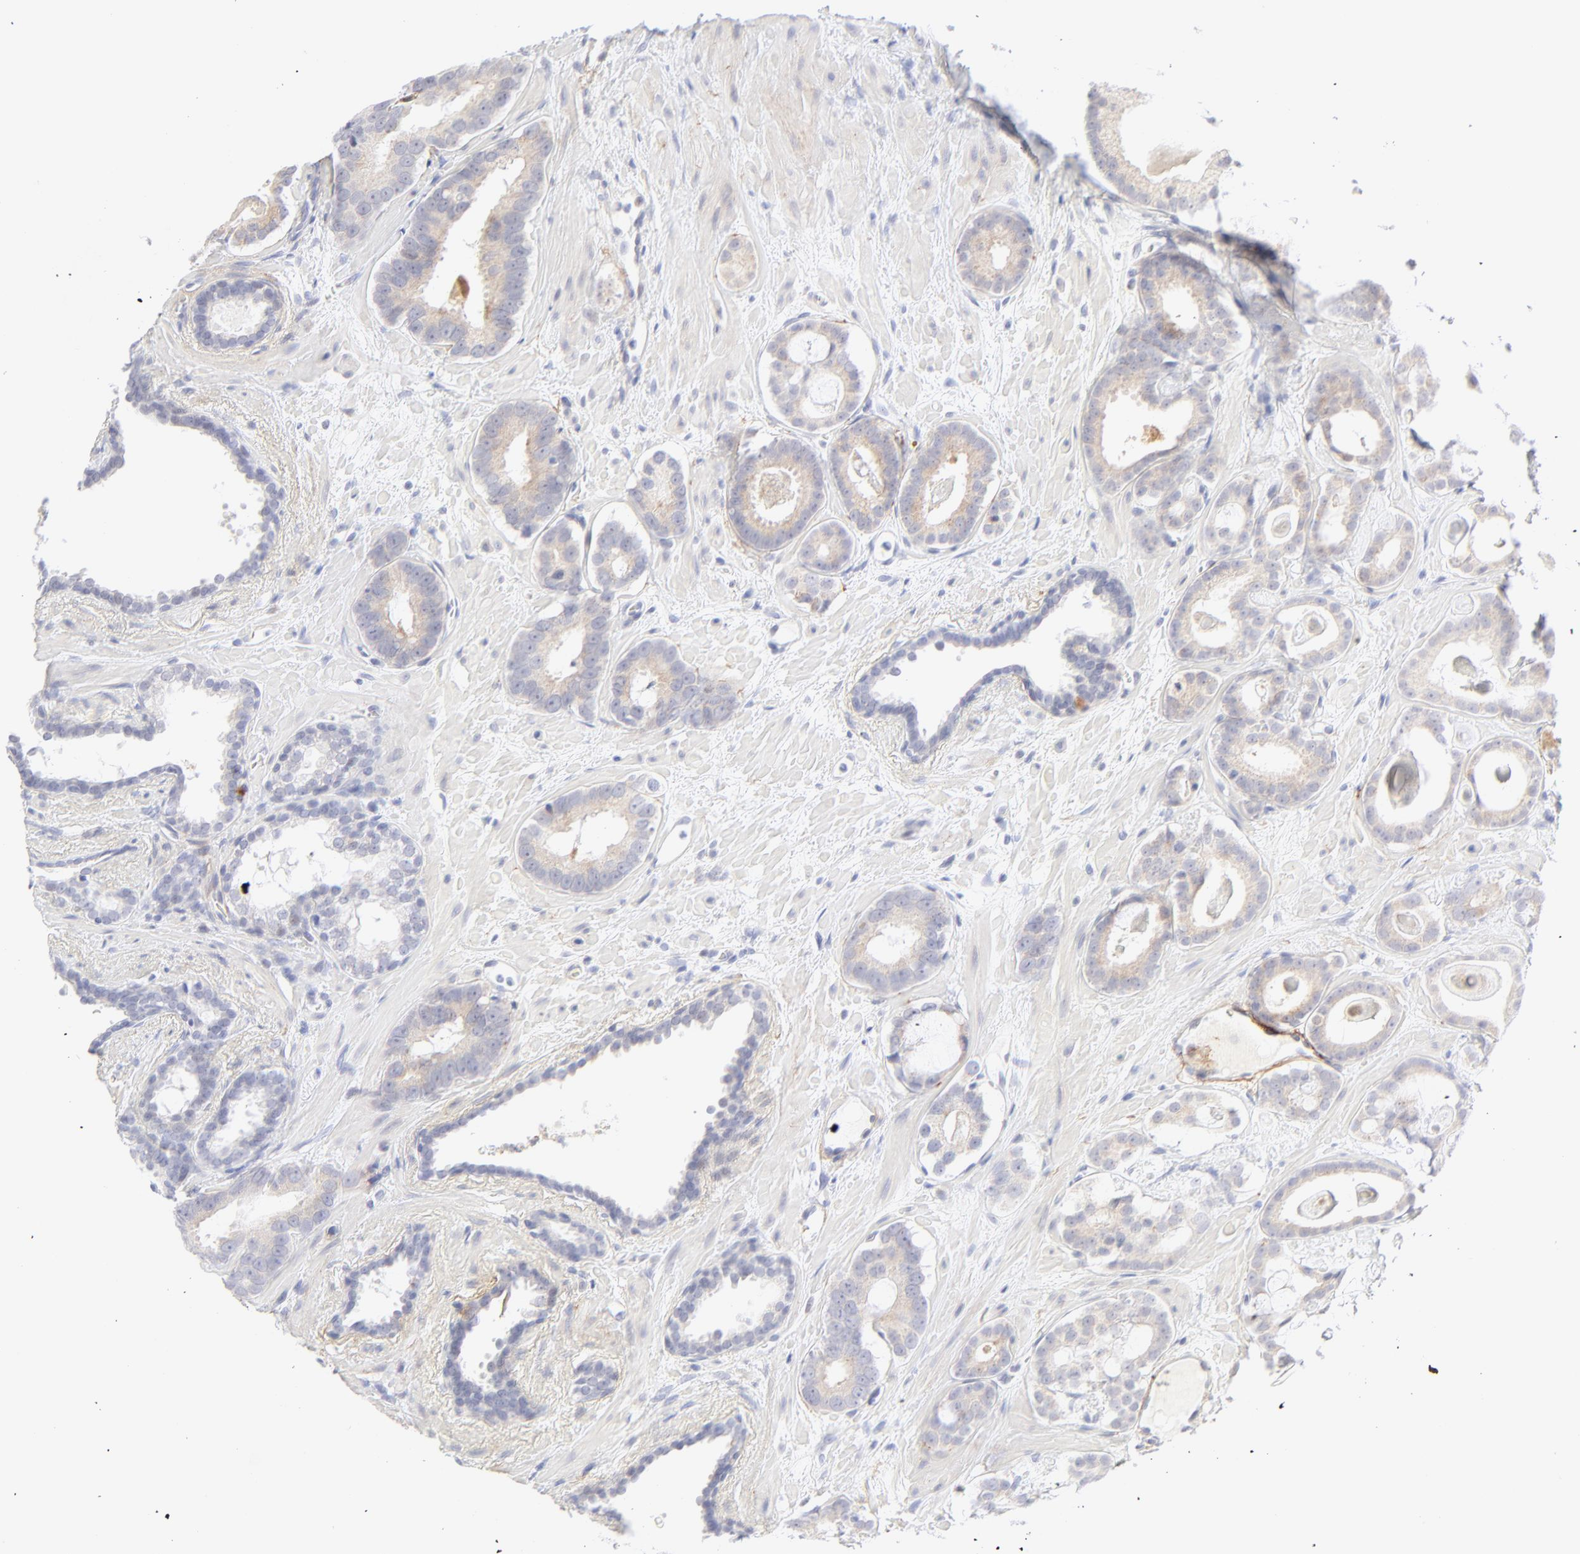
{"staining": {"intensity": "moderate", "quantity": "25%-75%", "location": "cytoplasmic/membranous"}, "tissue": "prostate cancer", "cell_type": "Tumor cells", "image_type": "cancer", "snomed": [{"axis": "morphology", "description": "Adenocarcinoma, Low grade"}, {"axis": "topography", "description": "Prostate"}], "caption": "Prostate cancer tissue shows moderate cytoplasmic/membranous expression in approximately 25%-75% of tumor cells", "gene": "NPNT", "patient": {"sex": "male", "age": 57}}